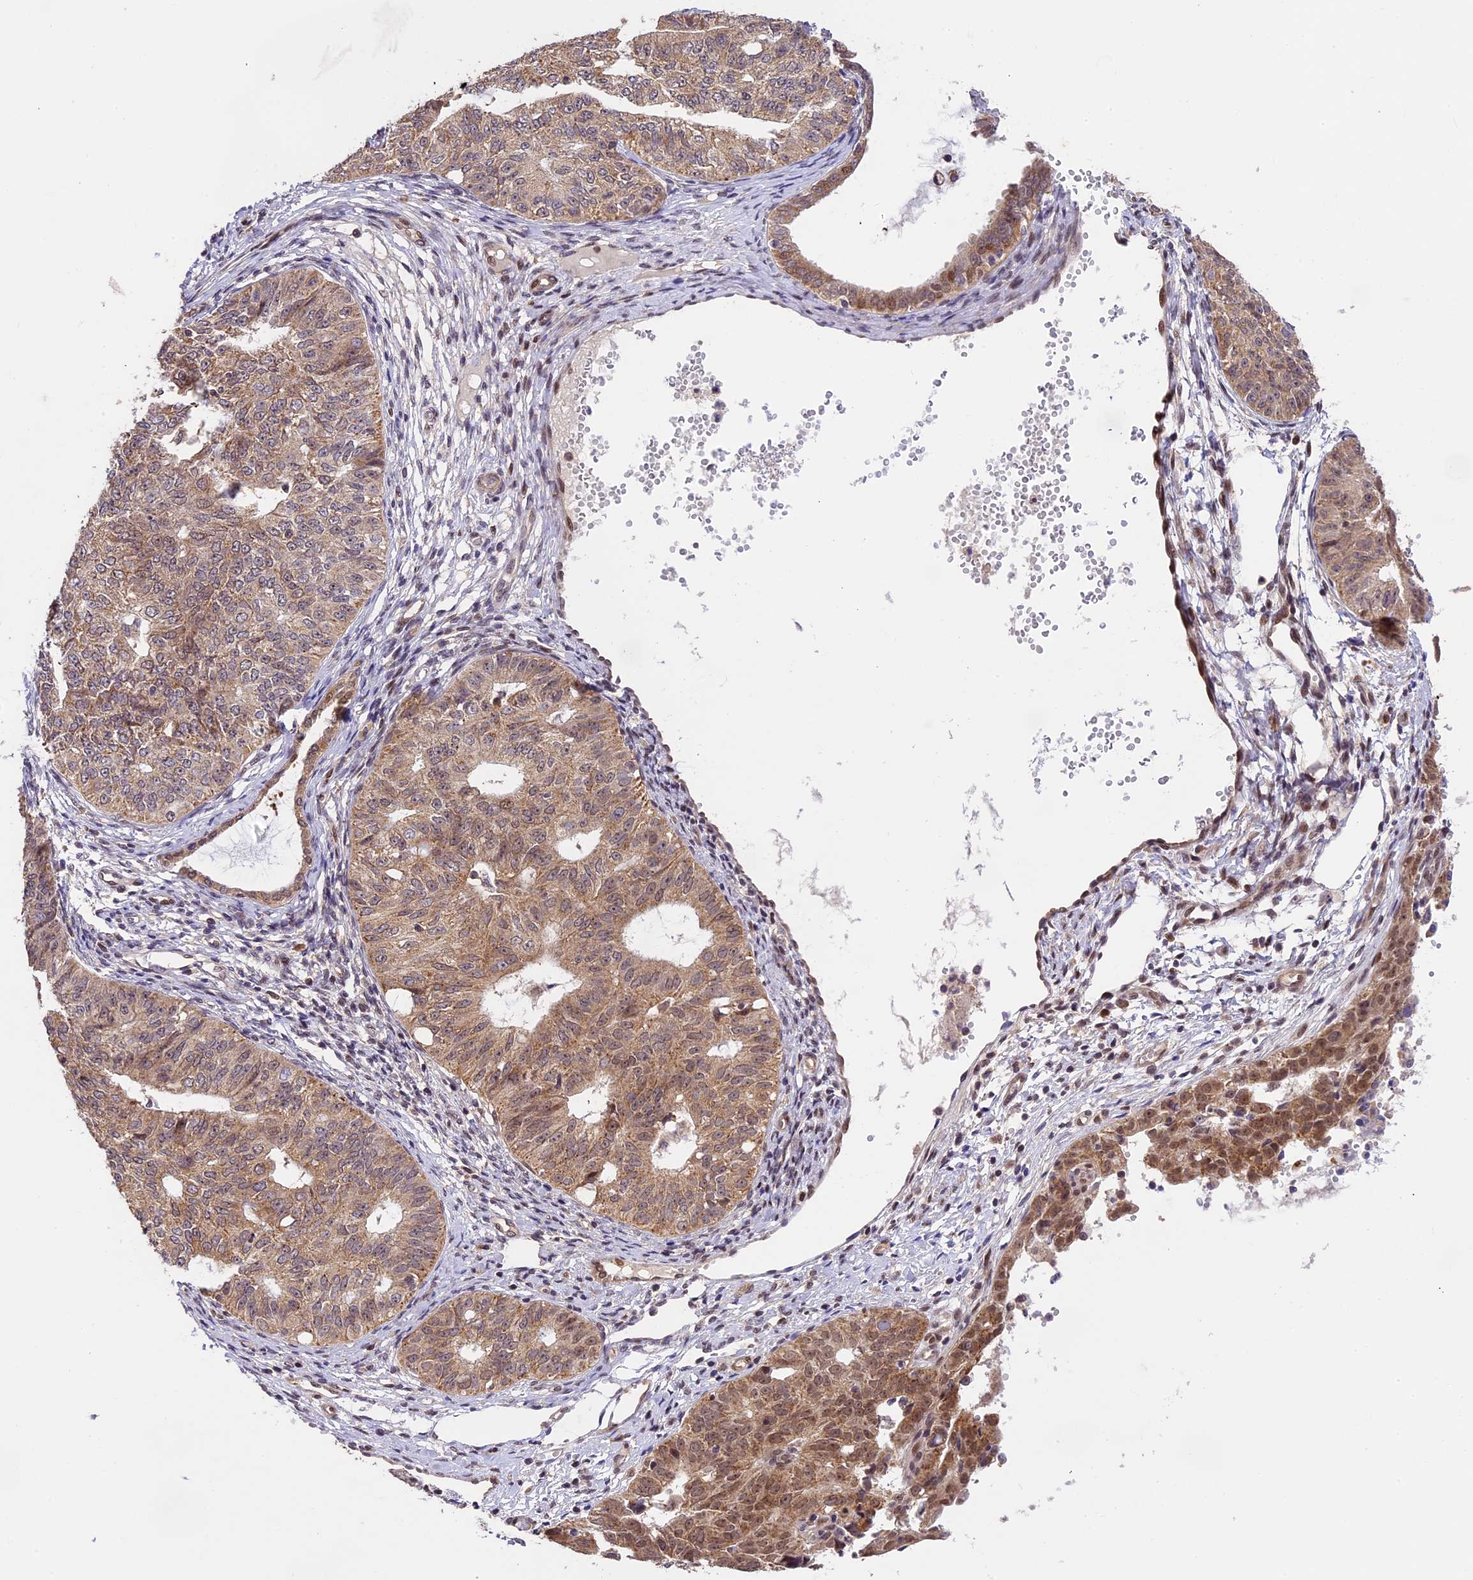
{"staining": {"intensity": "moderate", "quantity": "25%-75%", "location": "cytoplasmic/membranous,nuclear"}, "tissue": "endometrial cancer", "cell_type": "Tumor cells", "image_type": "cancer", "snomed": [{"axis": "morphology", "description": "Adenocarcinoma, NOS"}, {"axis": "topography", "description": "Endometrium"}], "caption": "Immunohistochemistry (IHC) image of neoplastic tissue: endometrial cancer (adenocarcinoma) stained using IHC shows medium levels of moderate protein expression localized specifically in the cytoplasmic/membranous and nuclear of tumor cells, appearing as a cytoplasmic/membranous and nuclear brown color.", "gene": "ZAR1L", "patient": {"sex": "female", "age": 32}}